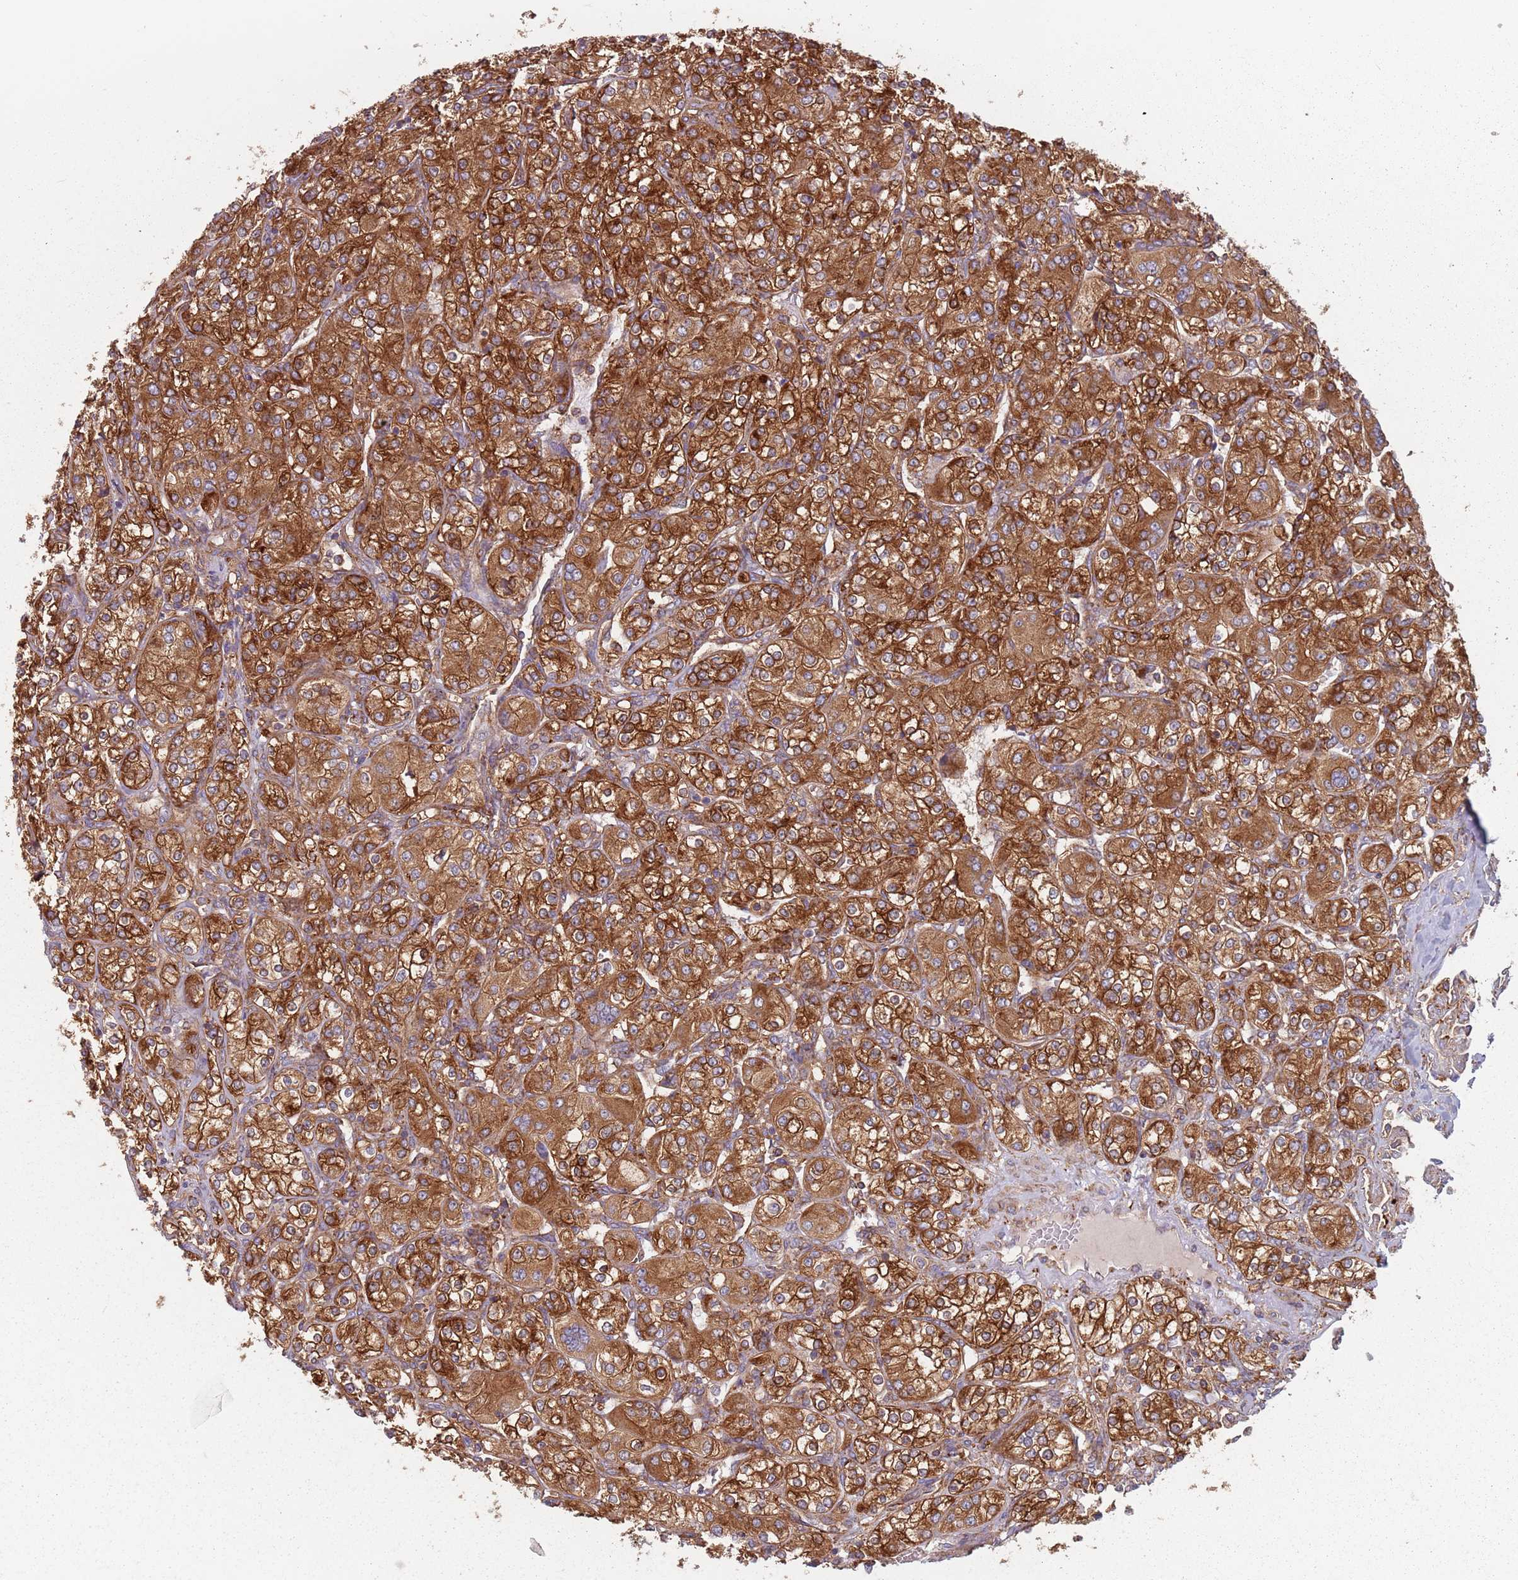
{"staining": {"intensity": "strong", "quantity": ">75%", "location": "cytoplasmic/membranous"}, "tissue": "renal cancer", "cell_type": "Tumor cells", "image_type": "cancer", "snomed": [{"axis": "morphology", "description": "Adenocarcinoma, NOS"}, {"axis": "topography", "description": "Kidney"}], "caption": "This is a histology image of immunohistochemistry staining of renal cancer, which shows strong staining in the cytoplasmic/membranous of tumor cells.", "gene": "TPD52L2", "patient": {"sex": "male", "age": 77}}